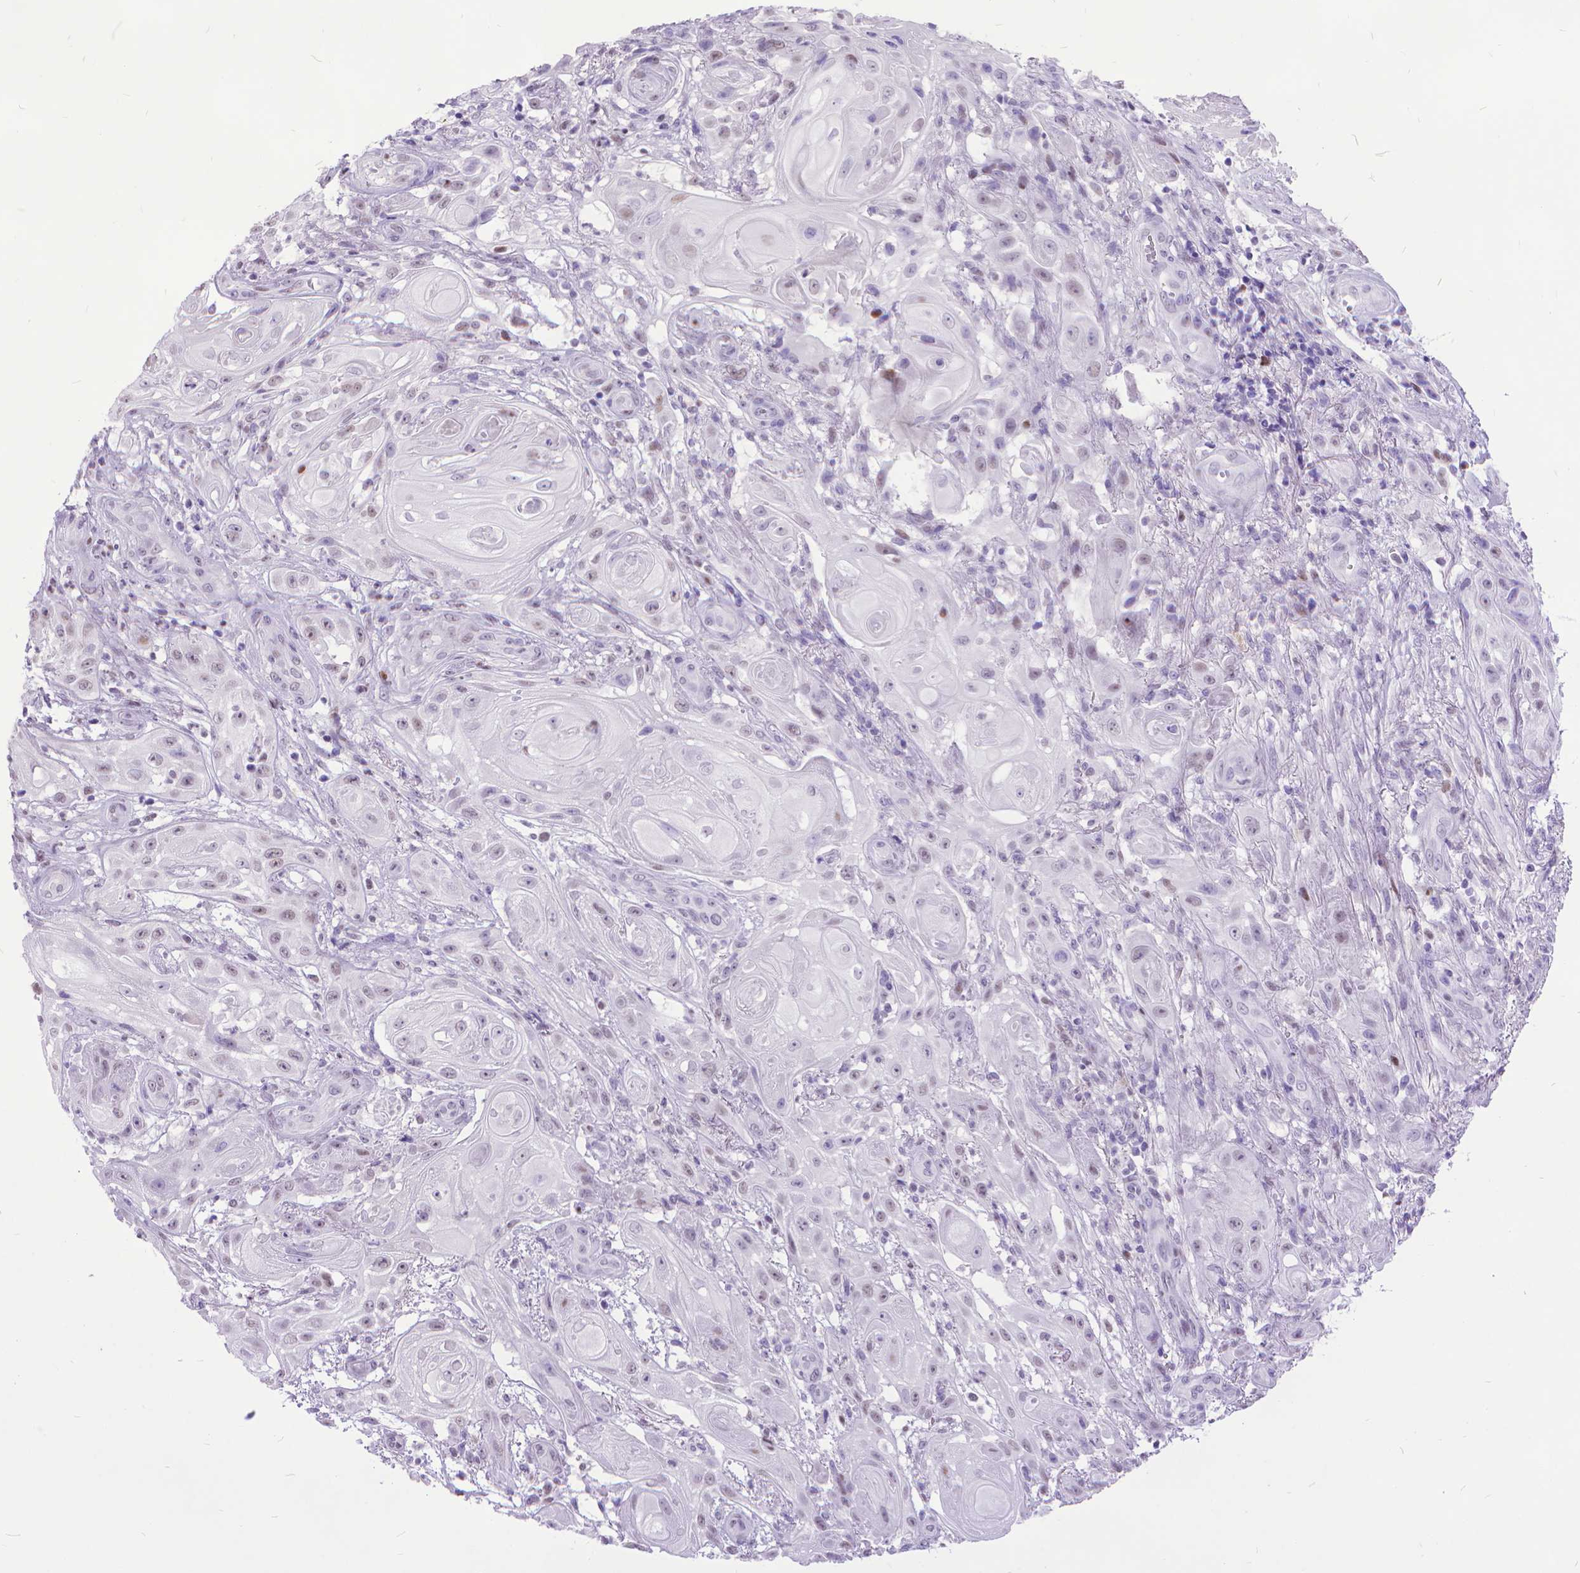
{"staining": {"intensity": "weak", "quantity": "<25%", "location": "nuclear"}, "tissue": "skin cancer", "cell_type": "Tumor cells", "image_type": "cancer", "snomed": [{"axis": "morphology", "description": "Squamous cell carcinoma, NOS"}, {"axis": "topography", "description": "Skin"}], "caption": "High magnification brightfield microscopy of skin cancer (squamous cell carcinoma) stained with DAB (3,3'-diaminobenzidine) (brown) and counterstained with hematoxylin (blue): tumor cells show no significant expression.", "gene": "POLE4", "patient": {"sex": "male", "age": 62}}